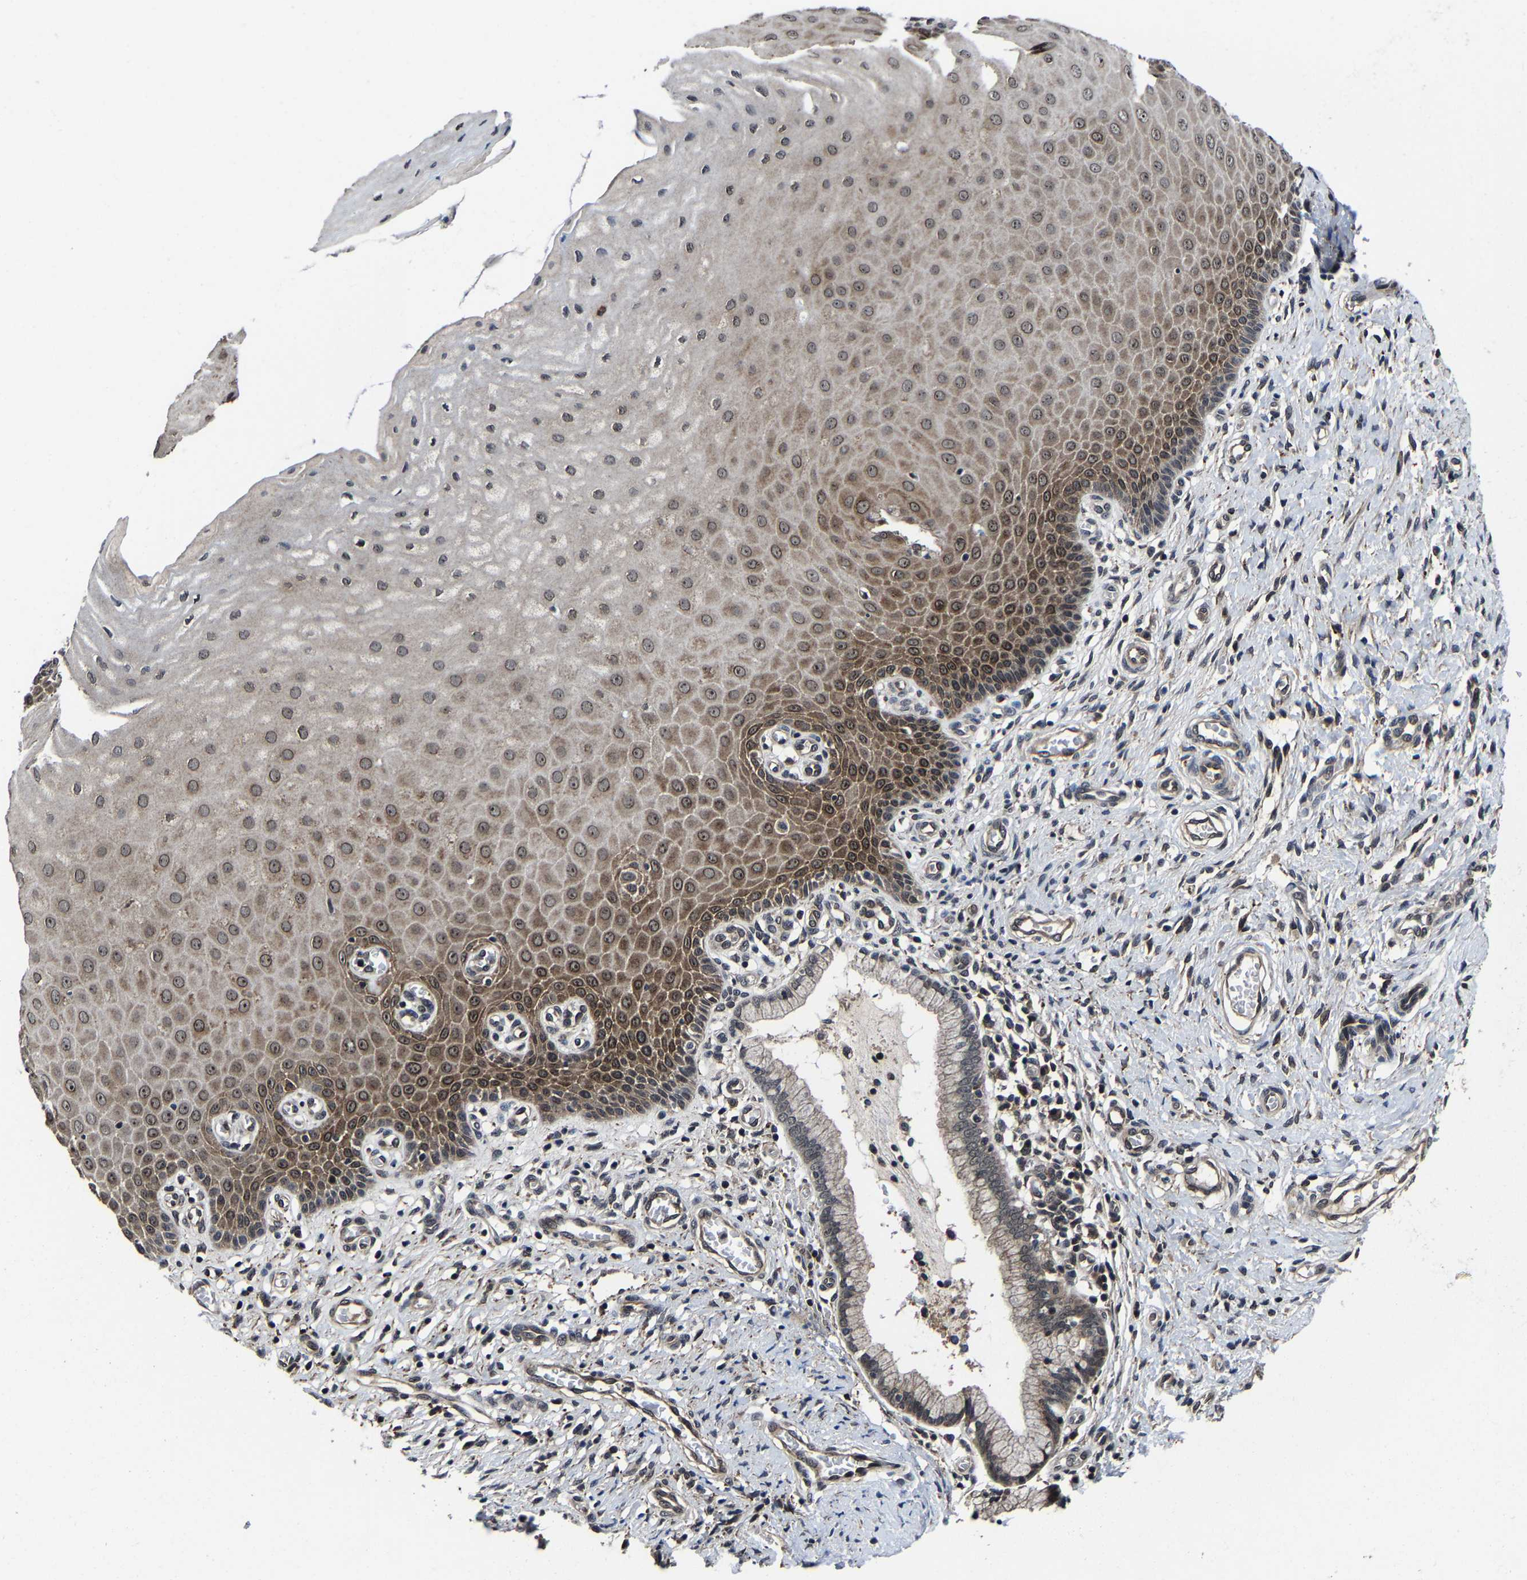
{"staining": {"intensity": "weak", "quantity": "<25%", "location": "cytoplasmic/membranous,nuclear"}, "tissue": "cervix", "cell_type": "Glandular cells", "image_type": "normal", "snomed": [{"axis": "morphology", "description": "Normal tissue, NOS"}, {"axis": "topography", "description": "Cervix"}], "caption": "Immunohistochemical staining of benign cervix demonstrates no significant staining in glandular cells.", "gene": "ZCCHC7", "patient": {"sex": "female", "age": 55}}